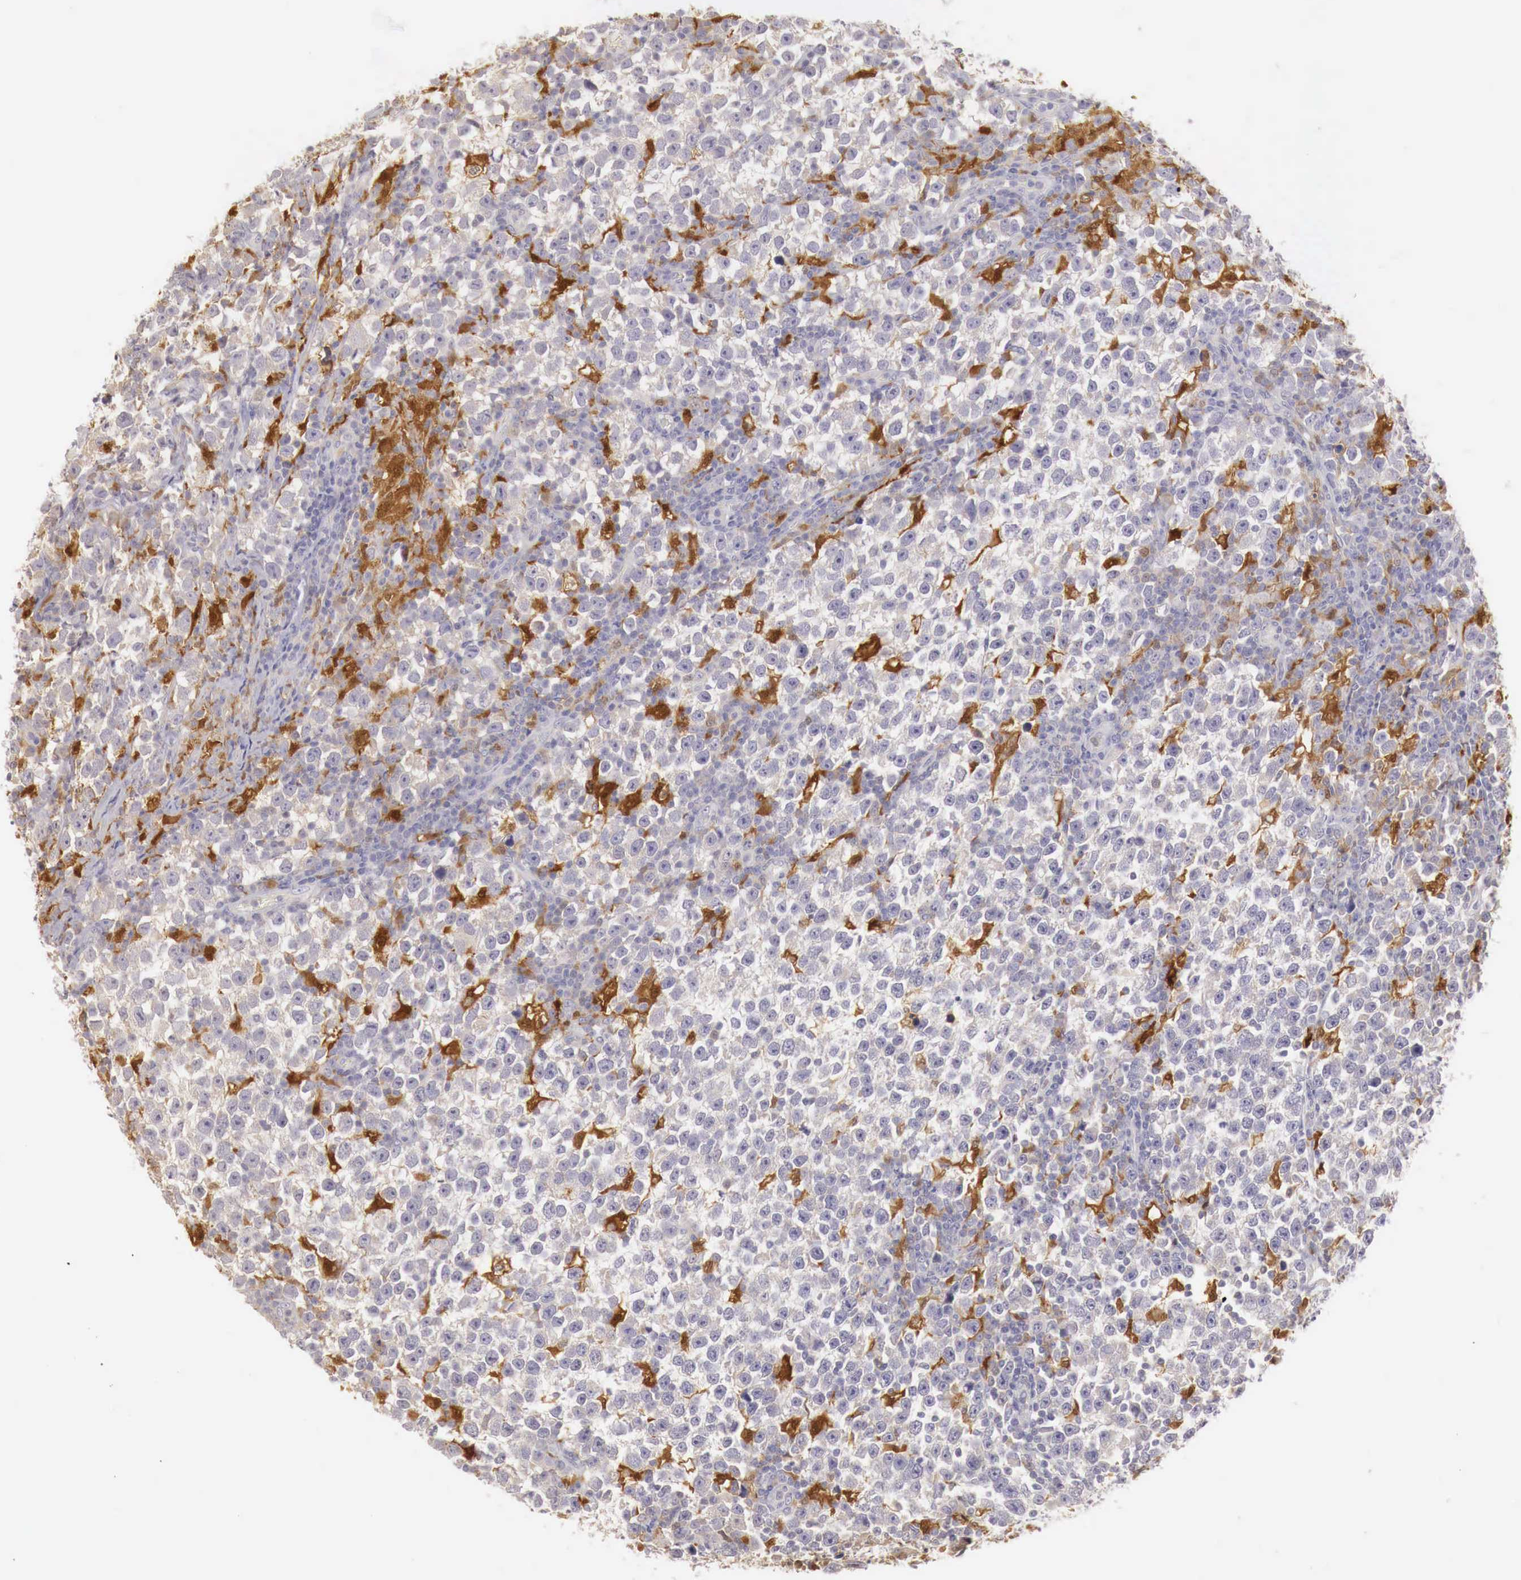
{"staining": {"intensity": "negative", "quantity": "none", "location": "none"}, "tissue": "testis cancer", "cell_type": "Tumor cells", "image_type": "cancer", "snomed": [{"axis": "morphology", "description": "Seminoma, NOS"}, {"axis": "topography", "description": "Testis"}], "caption": "Immunohistochemistry image of neoplastic tissue: human seminoma (testis) stained with DAB (3,3'-diaminobenzidine) shows no significant protein expression in tumor cells.", "gene": "RENBP", "patient": {"sex": "male", "age": 43}}